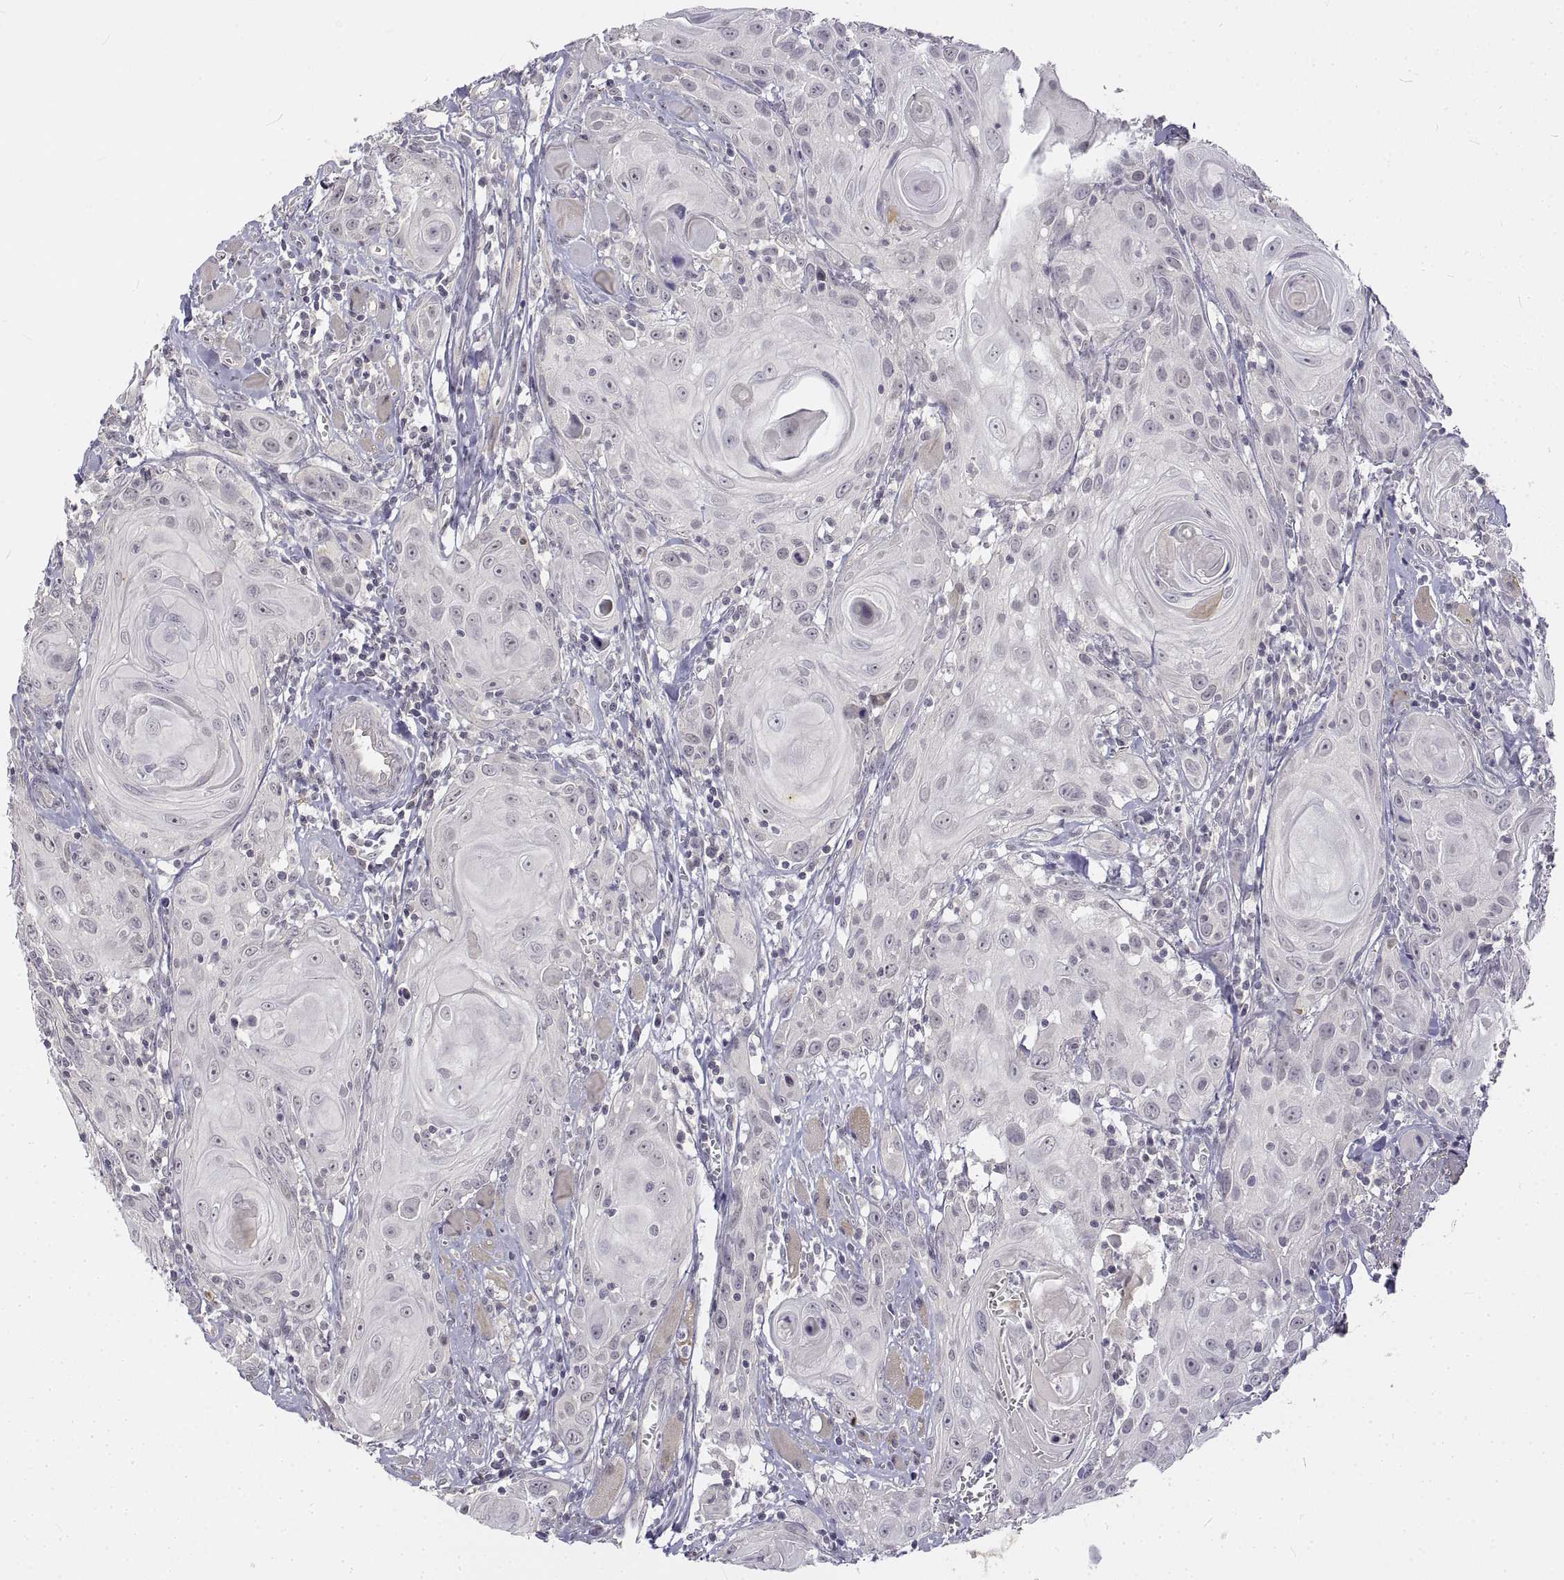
{"staining": {"intensity": "negative", "quantity": "none", "location": "none"}, "tissue": "head and neck cancer", "cell_type": "Tumor cells", "image_type": "cancer", "snomed": [{"axis": "morphology", "description": "Squamous cell carcinoma, NOS"}, {"axis": "topography", "description": "Head-Neck"}], "caption": "The histopathology image shows no significant expression in tumor cells of head and neck cancer (squamous cell carcinoma). (DAB (3,3'-diaminobenzidine) immunohistochemistry (IHC) with hematoxylin counter stain).", "gene": "ANO2", "patient": {"sex": "female", "age": 80}}